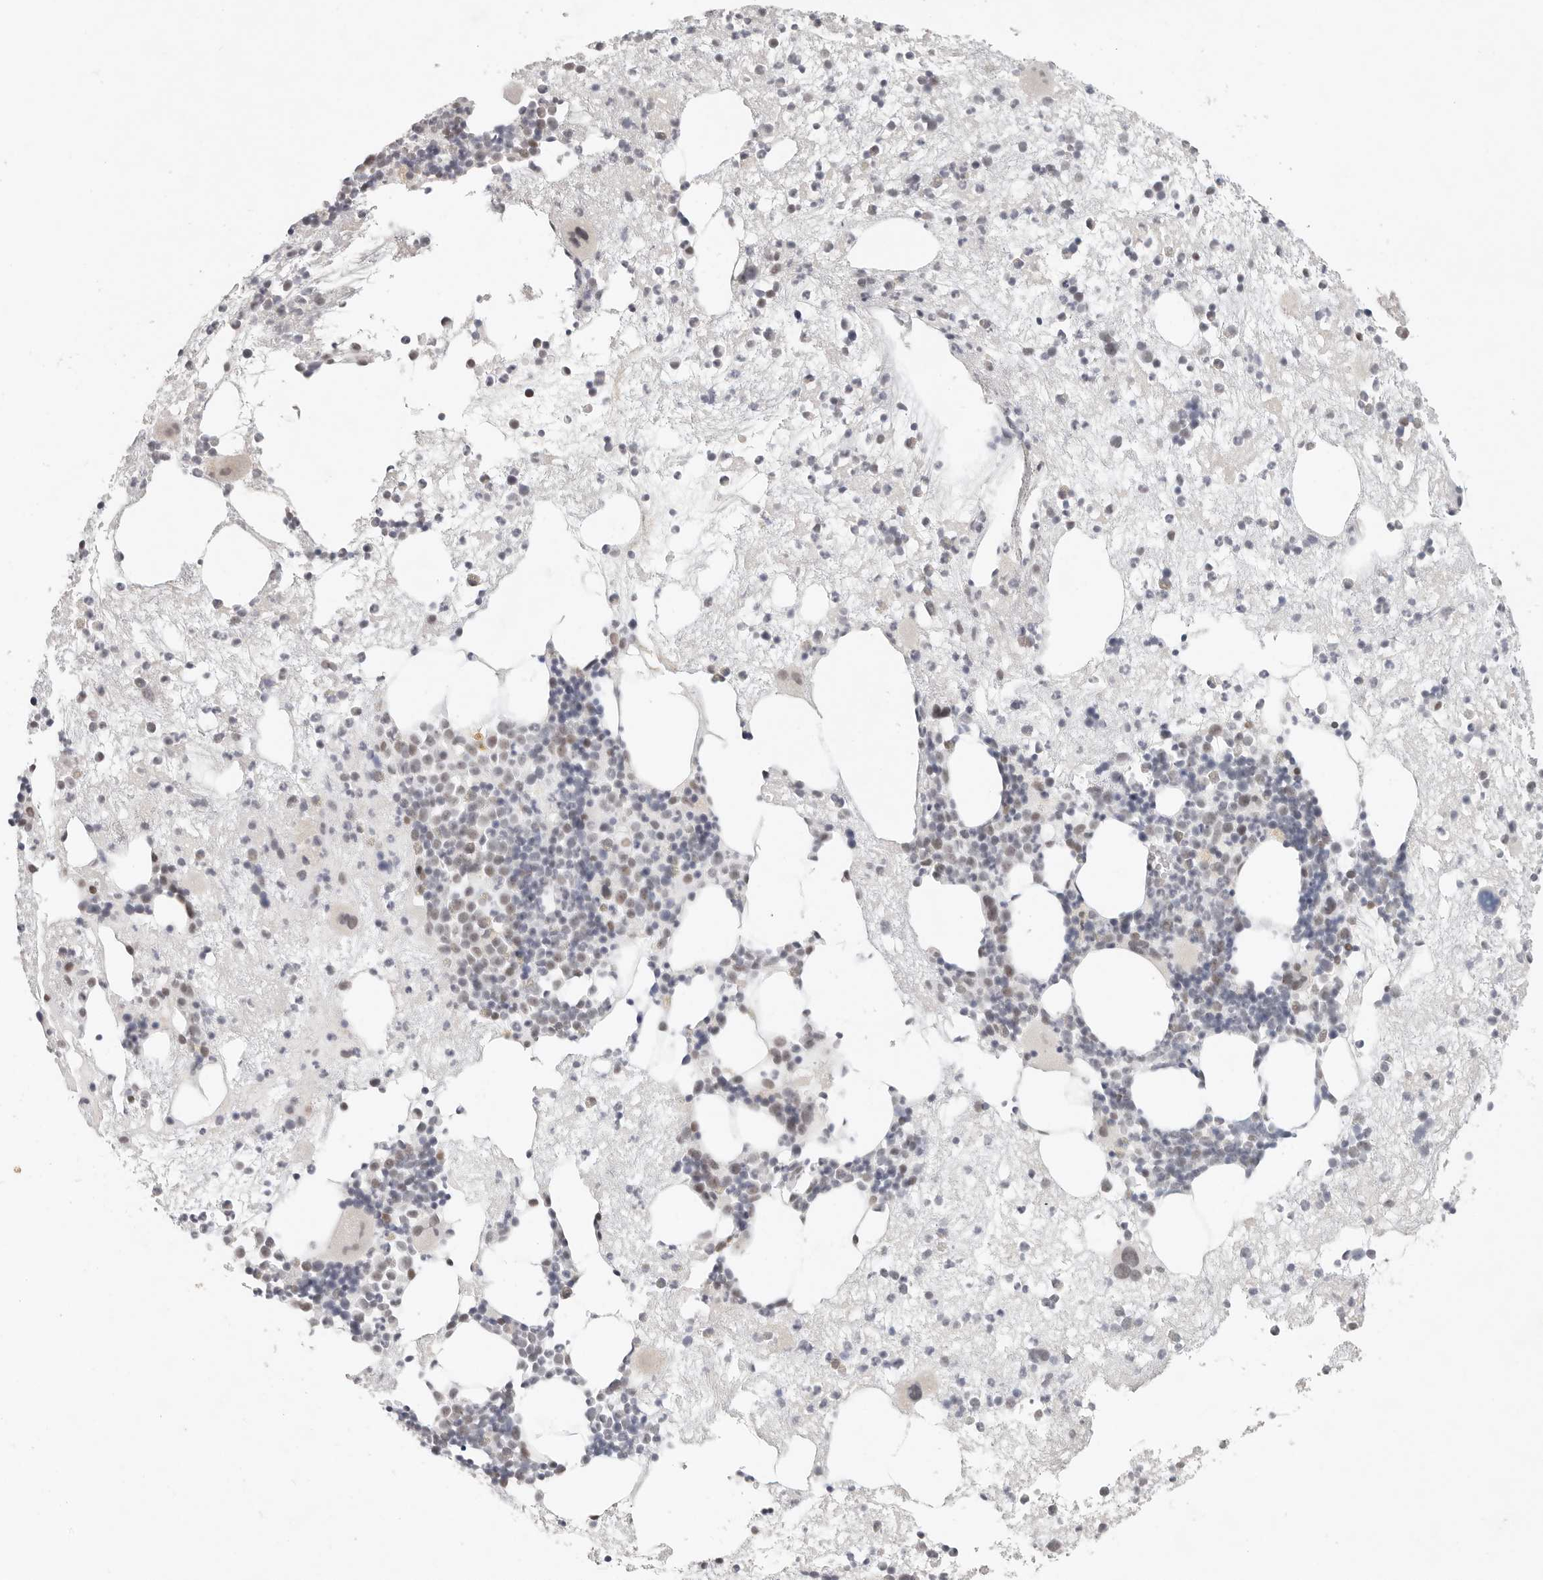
{"staining": {"intensity": "weak", "quantity": "<25%", "location": "nuclear"}, "tissue": "bone marrow", "cell_type": "Hematopoietic cells", "image_type": "normal", "snomed": [{"axis": "morphology", "description": "Normal tissue, NOS"}, {"axis": "topography", "description": "Bone marrow"}], "caption": "DAB (3,3'-diaminobenzidine) immunohistochemical staining of benign human bone marrow displays no significant expression in hematopoietic cells. The staining was performed using DAB to visualize the protein expression in brown, while the nuclei were stained in blue with hematoxylin (Magnification: 20x).", "gene": "LARP7", "patient": {"sex": "male", "age": 54}}